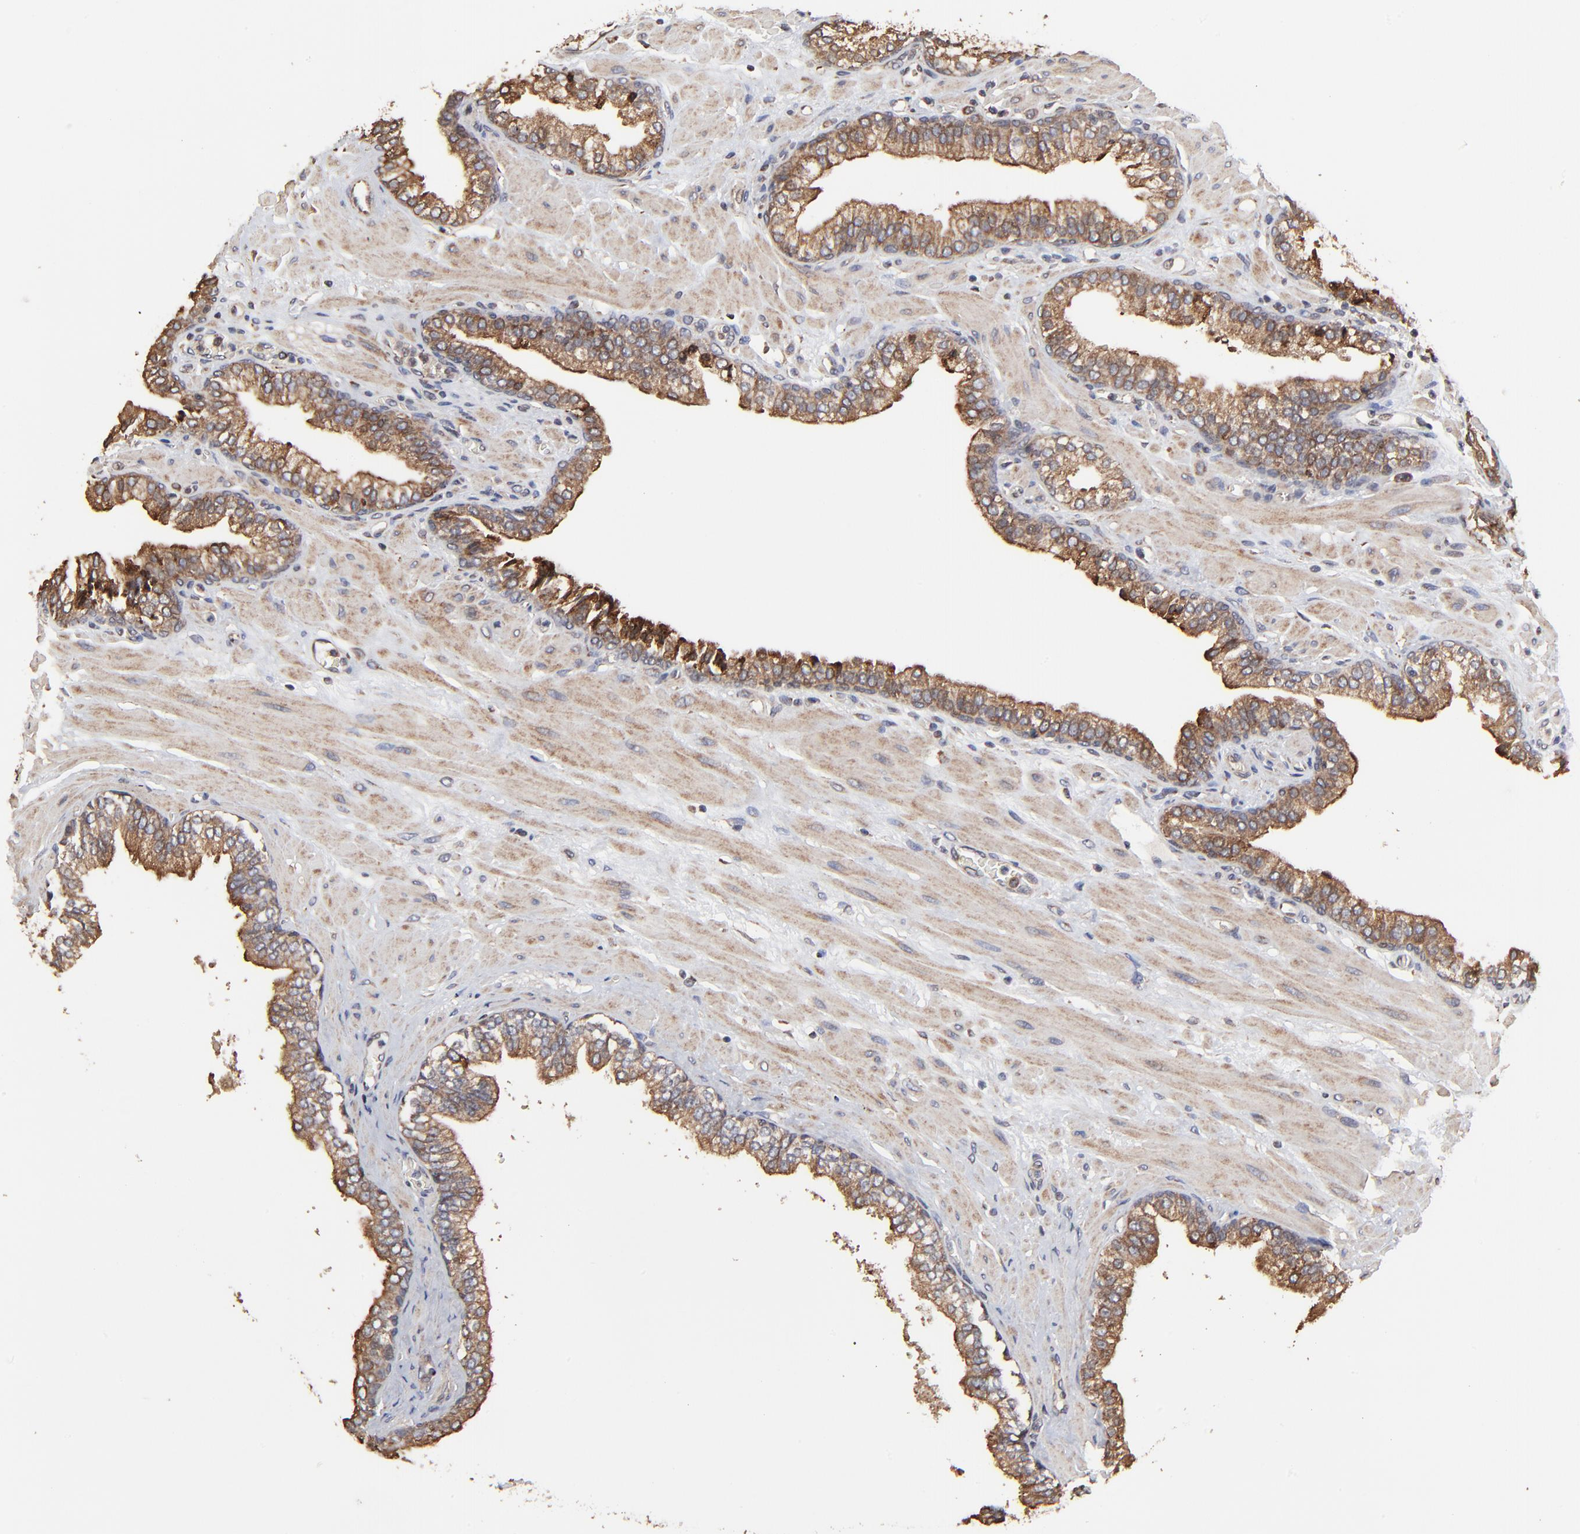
{"staining": {"intensity": "strong", "quantity": ">75%", "location": "cytoplasmic/membranous"}, "tissue": "prostate", "cell_type": "Glandular cells", "image_type": "normal", "snomed": [{"axis": "morphology", "description": "Normal tissue, NOS"}, {"axis": "topography", "description": "Prostate"}], "caption": "IHC staining of benign prostate, which demonstrates high levels of strong cytoplasmic/membranous expression in about >75% of glandular cells indicating strong cytoplasmic/membranous protein expression. The staining was performed using DAB (3,3'-diaminobenzidine) (brown) for protein detection and nuclei were counterstained in hematoxylin (blue).", "gene": "ELP2", "patient": {"sex": "male", "age": 60}}